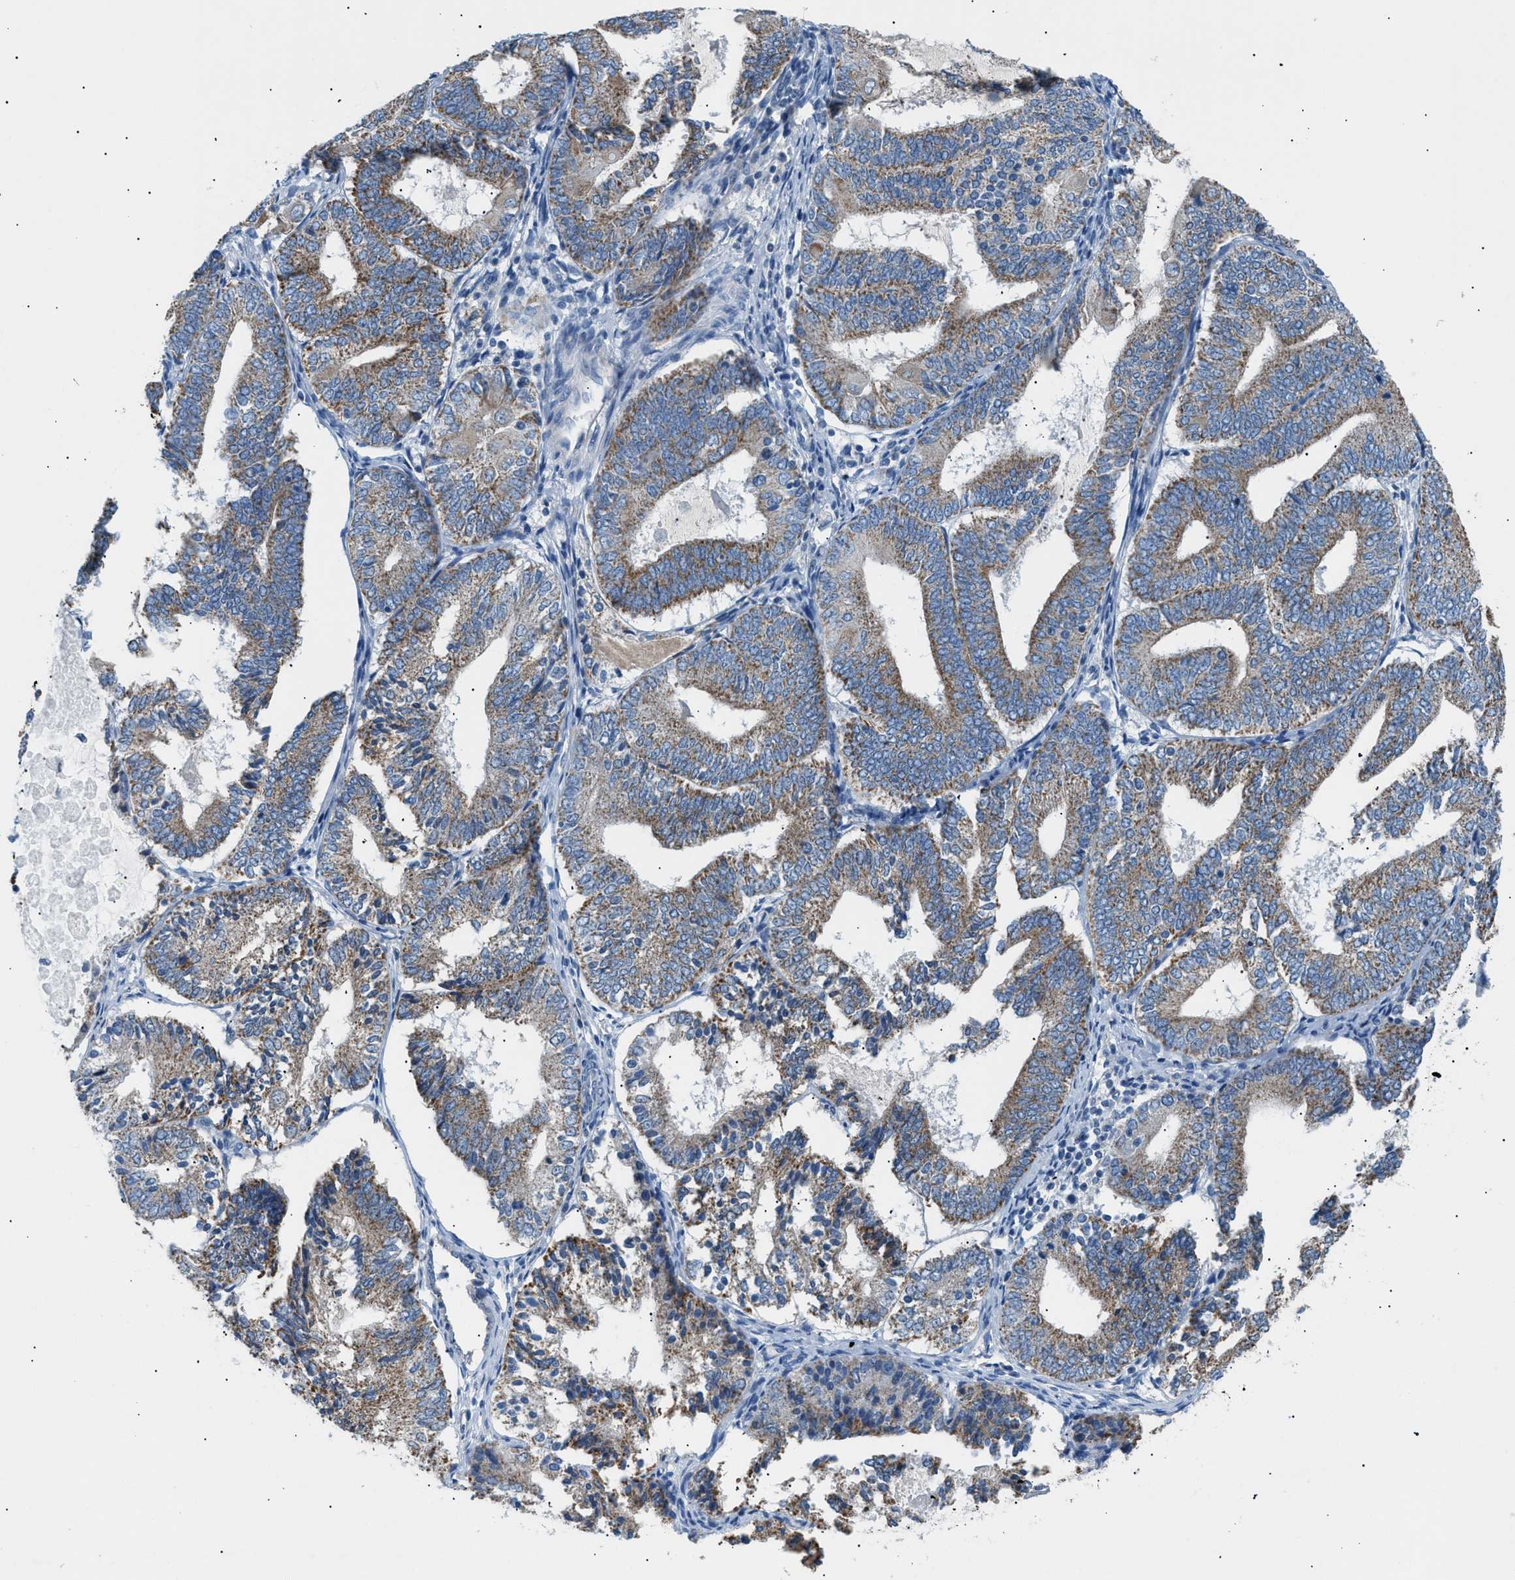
{"staining": {"intensity": "moderate", "quantity": "25%-75%", "location": "cytoplasmic/membranous"}, "tissue": "endometrial cancer", "cell_type": "Tumor cells", "image_type": "cancer", "snomed": [{"axis": "morphology", "description": "Adenocarcinoma, NOS"}, {"axis": "topography", "description": "Endometrium"}], "caption": "Protein expression analysis of endometrial adenocarcinoma exhibits moderate cytoplasmic/membranous positivity in approximately 25%-75% of tumor cells. Using DAB (3,3'-diaminobenzidine) (brown) and hematoxylin (blue) stains, captured at high magnification using brightfield microscopy.", "gene": "ILDR1", "patient": {"sex": "female", "age": 81}}